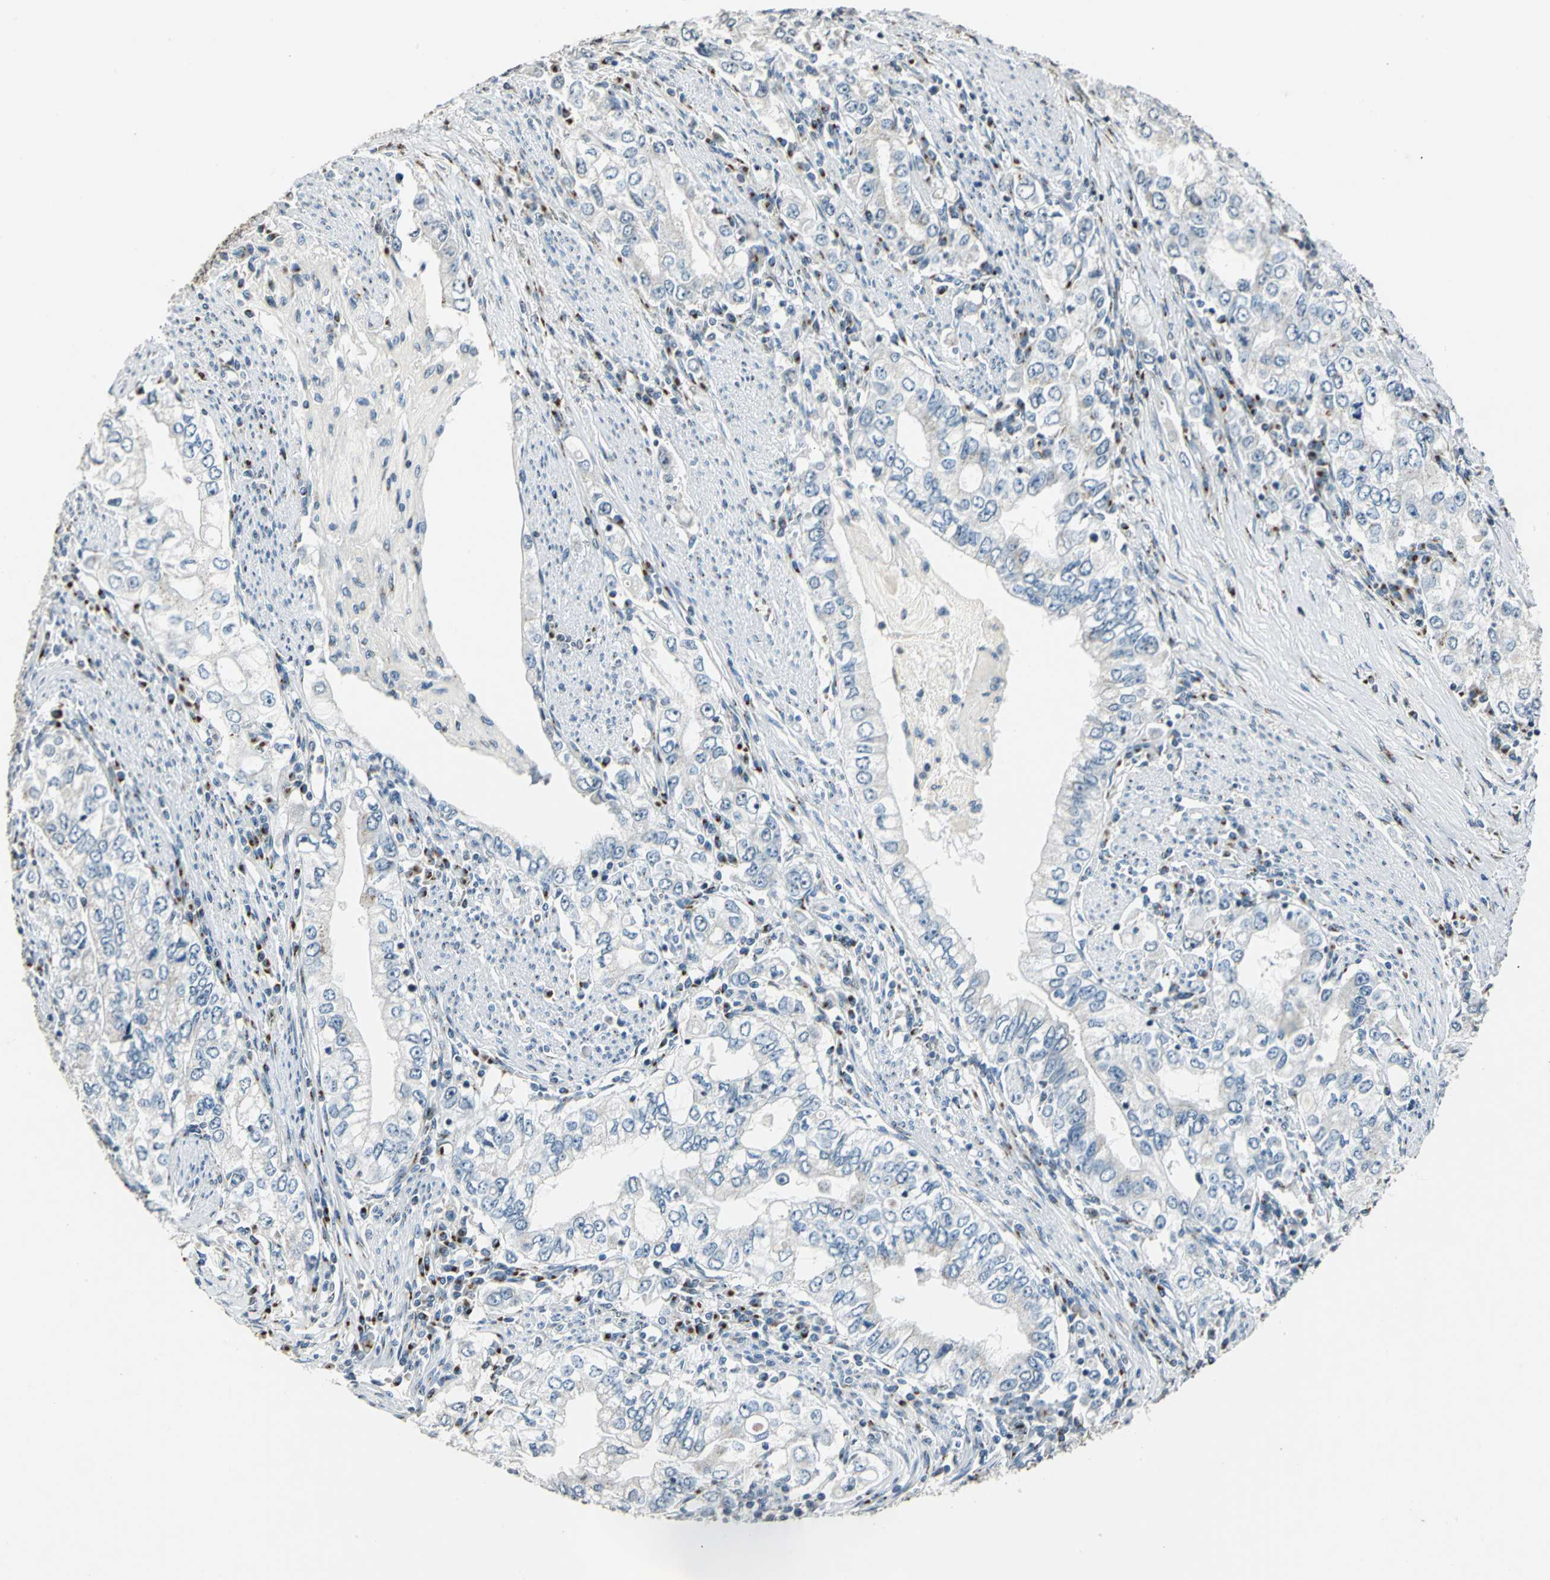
{"staining": {"intensity": "negative", "quantity": "none", "location": "none"}, "tissue": "stomach cancer", "cell_type": "Tumor cells", "image_type": "cancer", "snomed": [{"axis": "morphology", "description": "Adenocarcinoma, NOS"}, {"axis": "topography", "description": "Stomach, lower"}], "caption": "Protein analysis of stomach cancer shows no significant staining in tumor cells.", "gene": "TMEM115", "patient": {"sex": "female", "age": 72}}